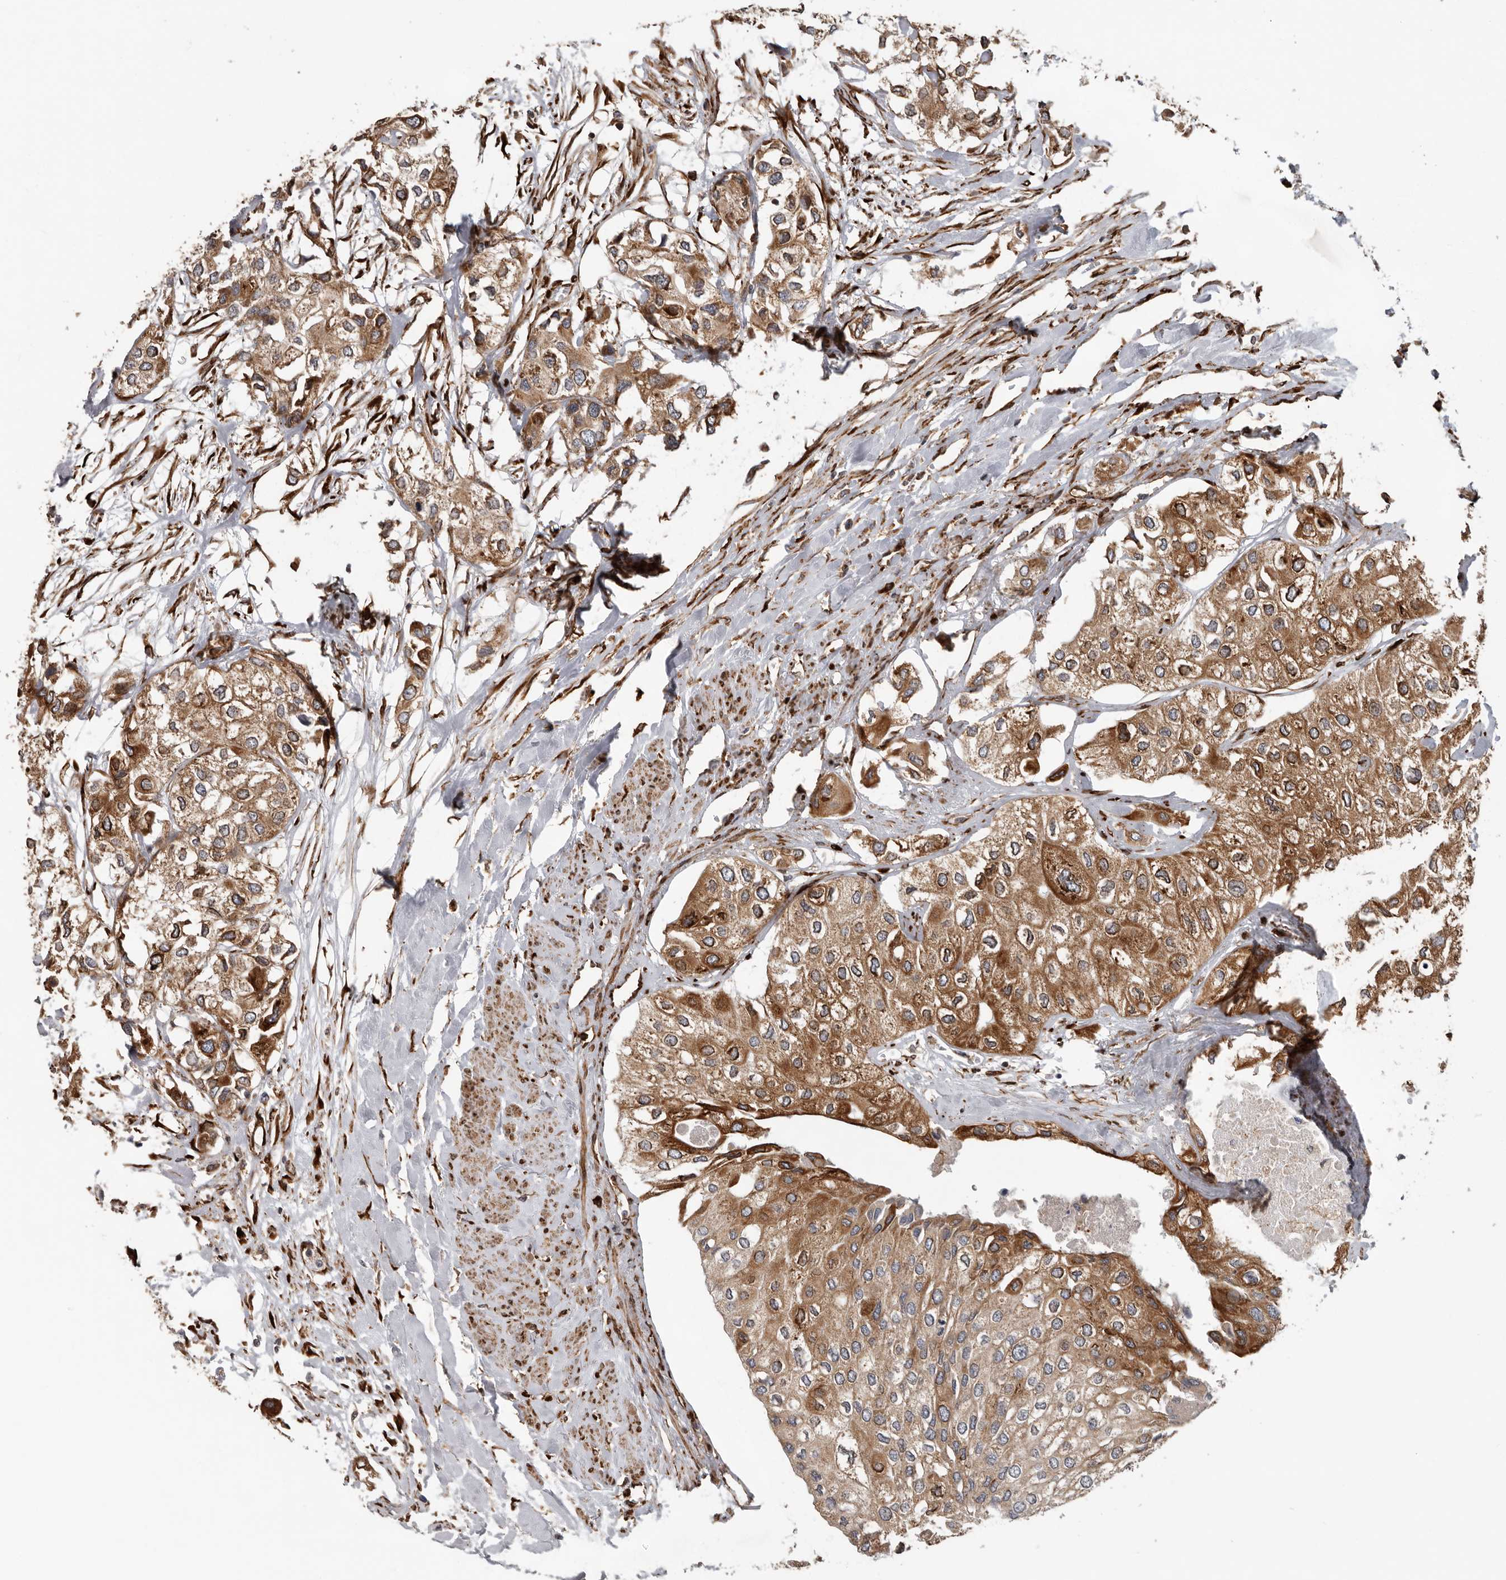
{"staining": {"intensity": "moderate", "quantity": ">75%", "location": "cytoplasmic/membranous"}, "tissue": "urothelial cancer", "cell_type": "Tumor cells", "image_type": "cancer", "snomed": [{"axis": "morphology", "description": "Urothelial carcinoma, High grade"}, {"axis": "topography", "description": "Urinary bladder"}], "caption": "Protein positivity by IHC exhibits moderate cytoplasmic/membranous positivity in about >75% of tumor cells in urothelial carcinoma (high-grade). The protein of interest is shown in brown color, while the nuclei are stained blue.", "gene": "CEP350", "patient": {"sex": "male", "age": 64}}